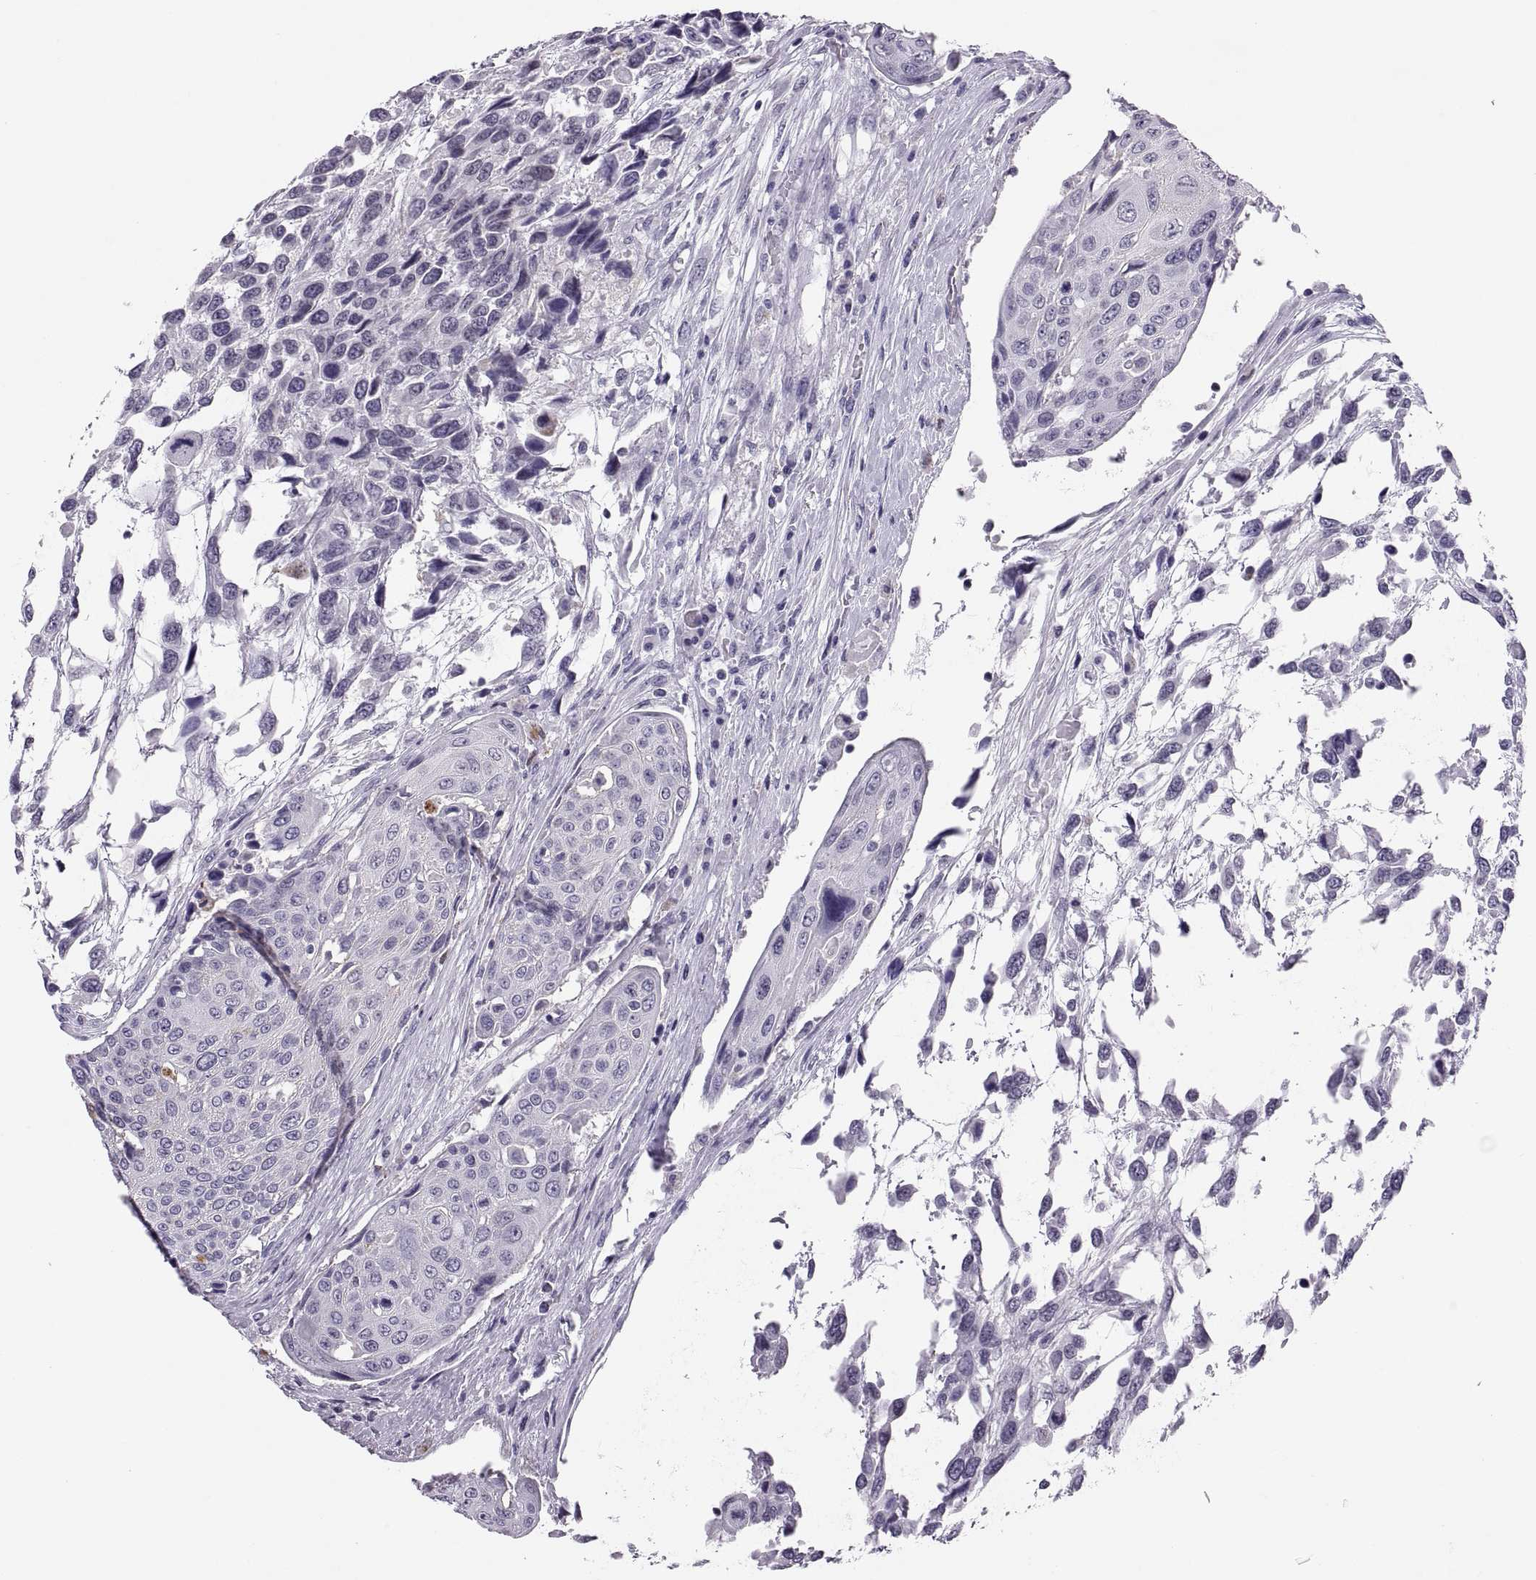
{"staining": {"intensity": "negative", "quantity": "none", "location": "none"}, "tissue": "urothelial cancer", "cell_type": "Tumor cells", "image_type": "cancer", "snomed": [{"axis": "morphology", "description": "Urothelial carcinoma, High grade"}, {"axis": "topography", "description": "Urinary bladder"}], "caption": "A high-resolution histopathology image shows IHC staining of urothelial cancer, which shows no significant positivity in tumor cells.", "gene": "QRICH2", "patient": {"sex": "female", "age": 70}}